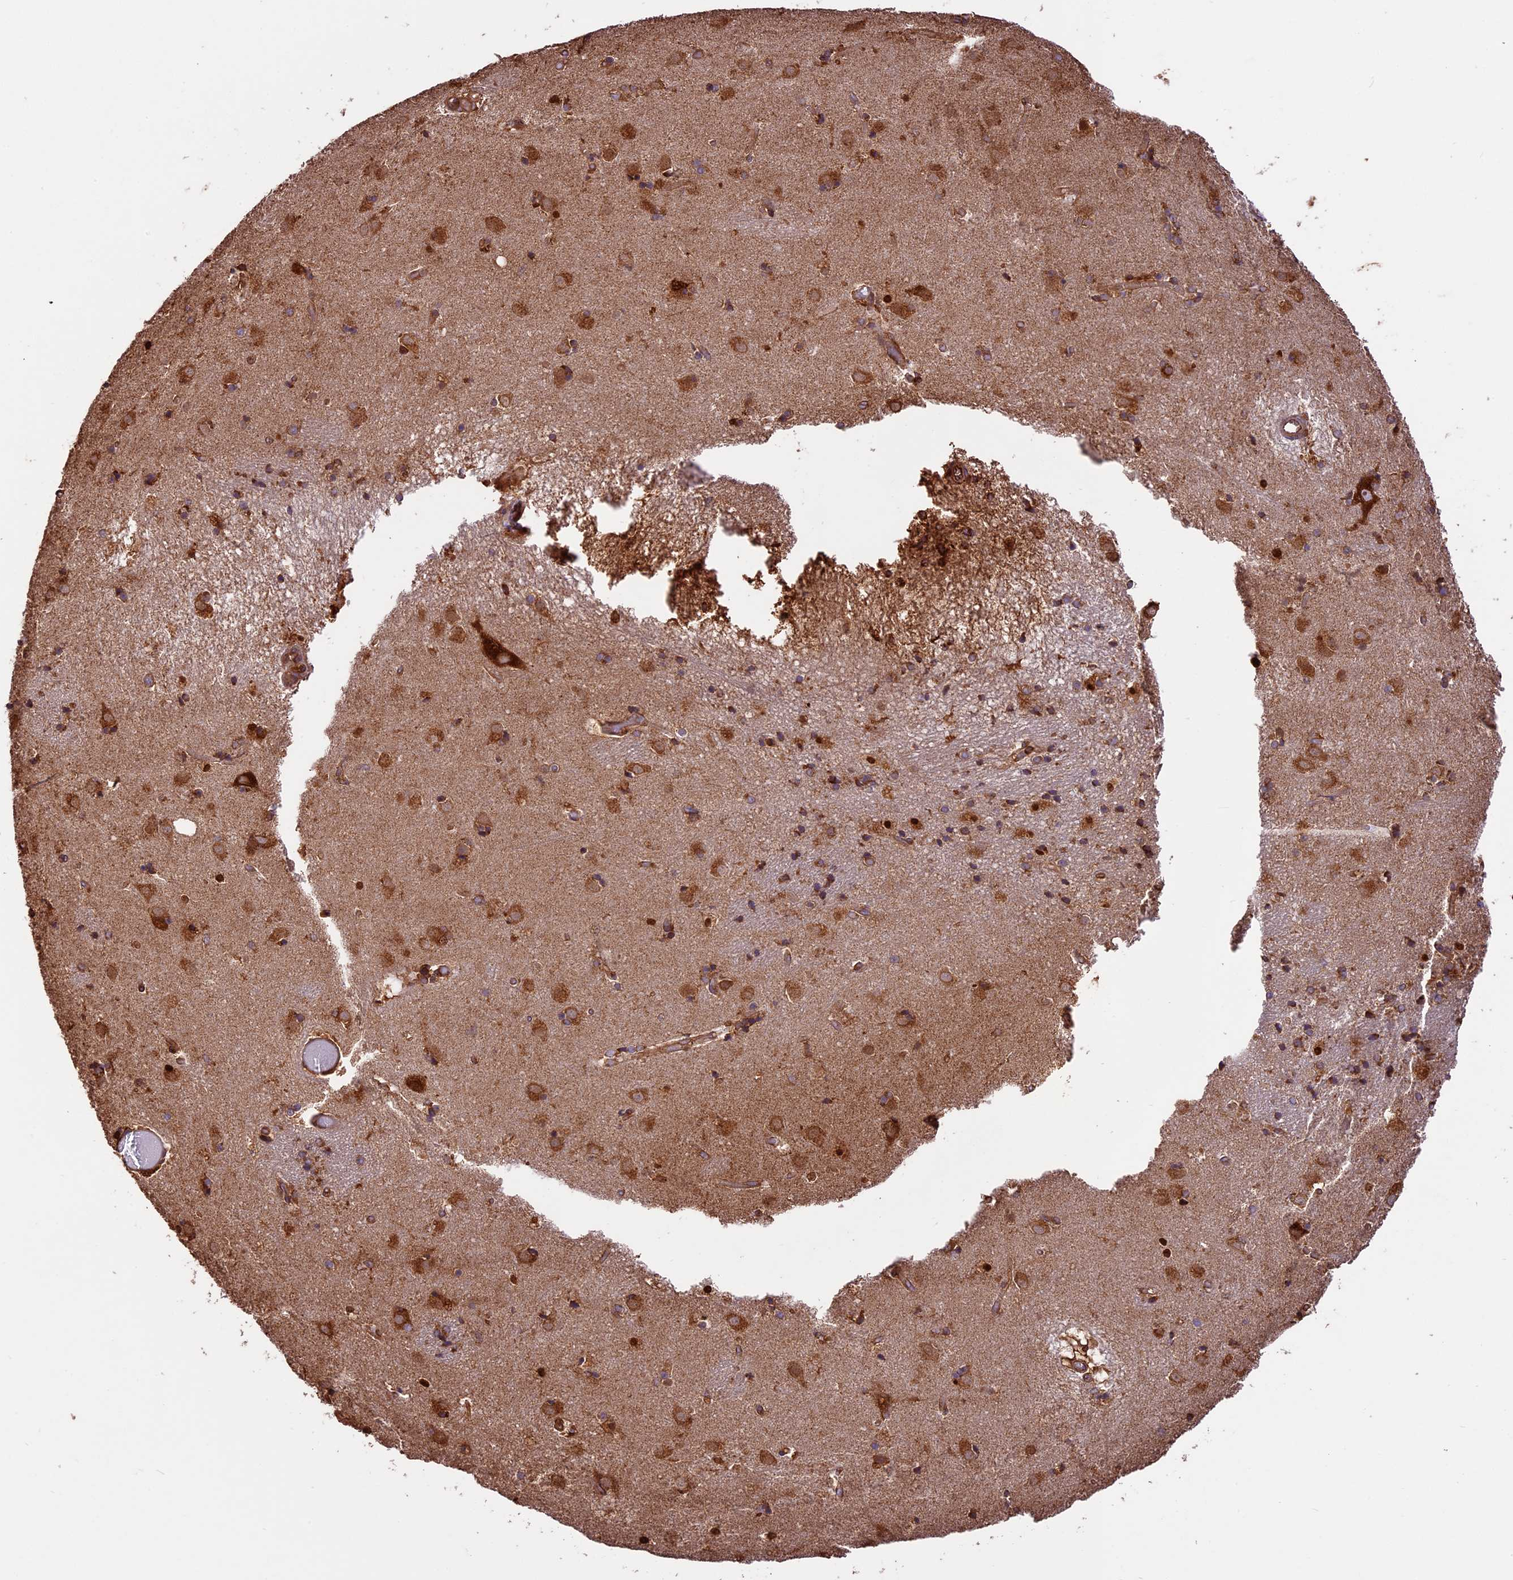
{"staining": {"intensity": "strong", "quantity": "25%-75%", "location": "cytoplasmic/membranous,nuclear"}, "tissue": "caudate", "cell_type": "Glial cells", "image_type": "normal", "snomed": [{"axis": "morphology", "description": "Normal tissue, NOS"}, {"axis": "topography", "description": "Lateral ventricle wall"}], "caption": "Immunohistochemical staining of unremarkable caudate displays high levels of strong cytoplasmic/membranous,nuclear positivity in approximately 25%-75% of glial cells. (Brightfield microscopy of DAB IHC at high magnification).", "gene": "KARS1", "patient": {"sex": "male", "age": 70}}